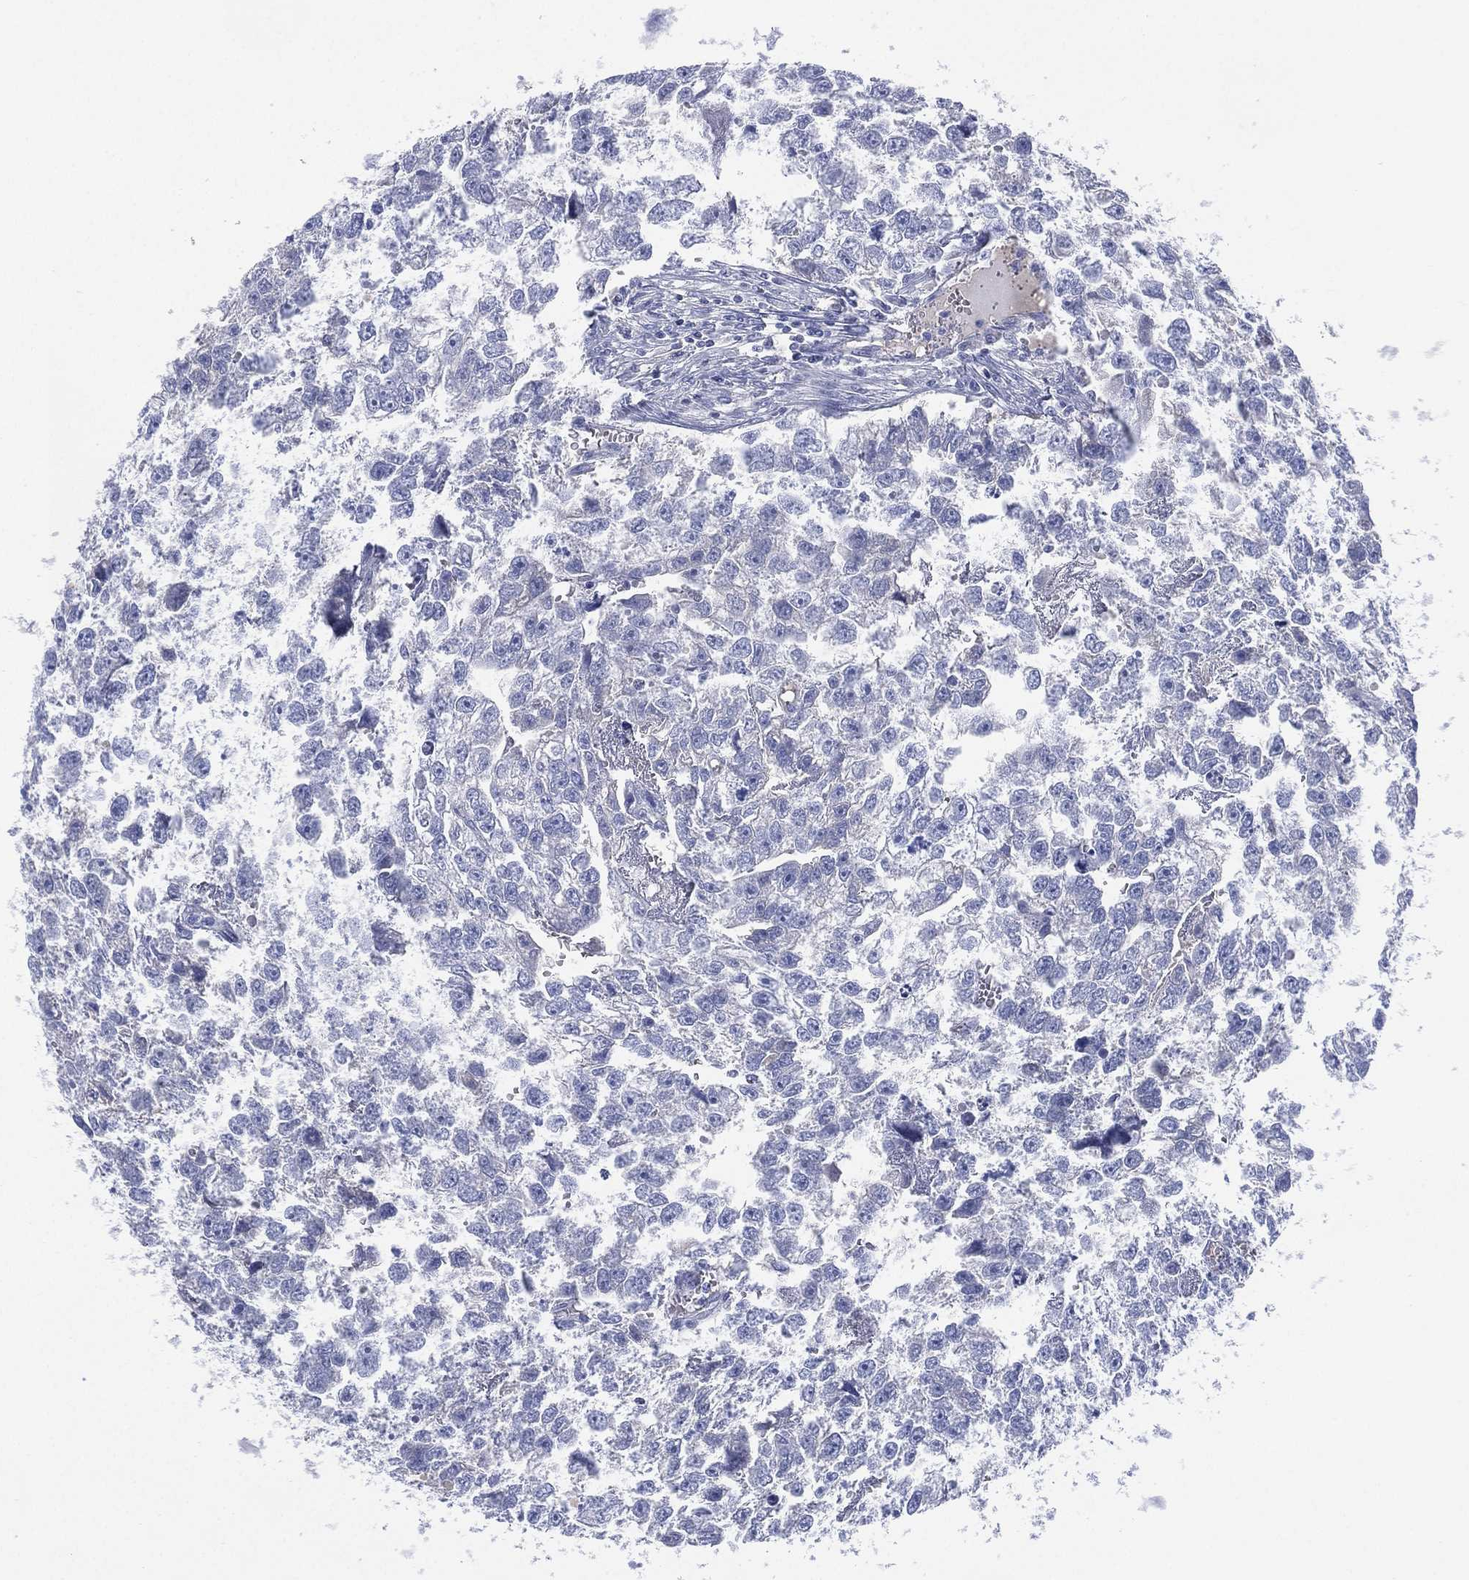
{"staining": {"intensity": "negative", "quantity": "none", "location": "none"}, "tissue": "testis cancer", "cell_type": "Tumor cells", "image_type": "cancer", "snomed": [{"axis": "morphology", "description": "Carcinoma, Embryonal, NOS"}, {"axis": "morphology", "description": "Teratoma, malignant, NOS"}, {"axis": "topography", "description": "Testis"}], "caption": "High magnification brightfield microscopy of embryonal carcinoma (testis) stained with DAB (3,3'-diaminobenzidine) (brown) and counterstained with hematoxylin (blue): tumor cells show no significant positivity.", "gene": "CYP2D6", "patient": {"sex": "male", "age": 44}}